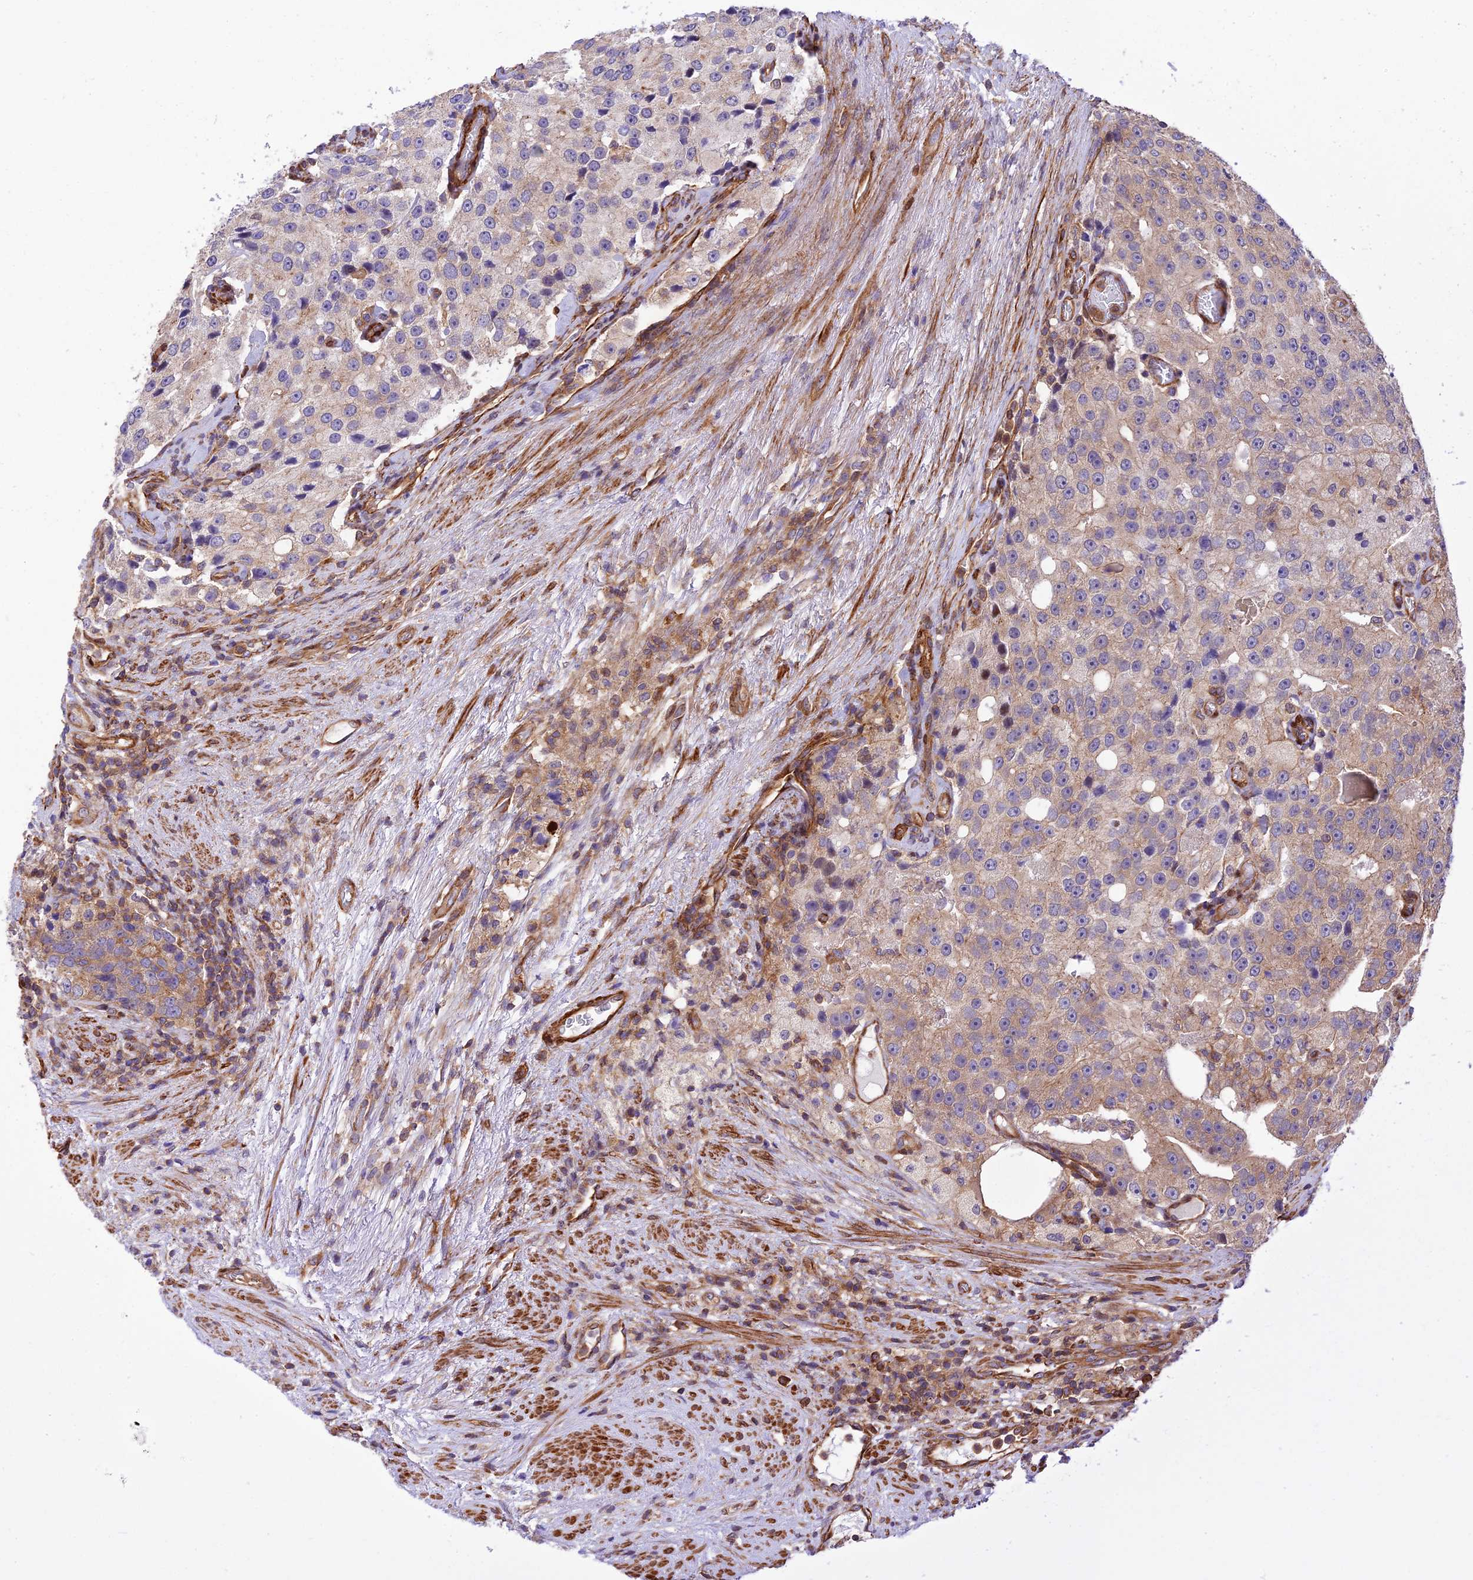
{"staining": {"intensity": "weak", "quantity": "25%-75%", "location": "cytoplasmic/membranous"}, "tissue": "prostate cancer", "cell_type": "Tumor cells", "image_type": "cancer", "snomed": [{"axis": "morphology", "description": "Adenocarcinoma, High grade"}, {"axis": "topography", "description": "Prostate"}], "caption": "High-power microscopy captured an immunohistochemistry micrograph of prostate high-grade adenocarcinoma, revealing weak cytoplasmic/membranous expression in approximately 25%-75% of tumor cells.", "gene": "EVI5L", "patient": {"sex": "male", "age": 70}}